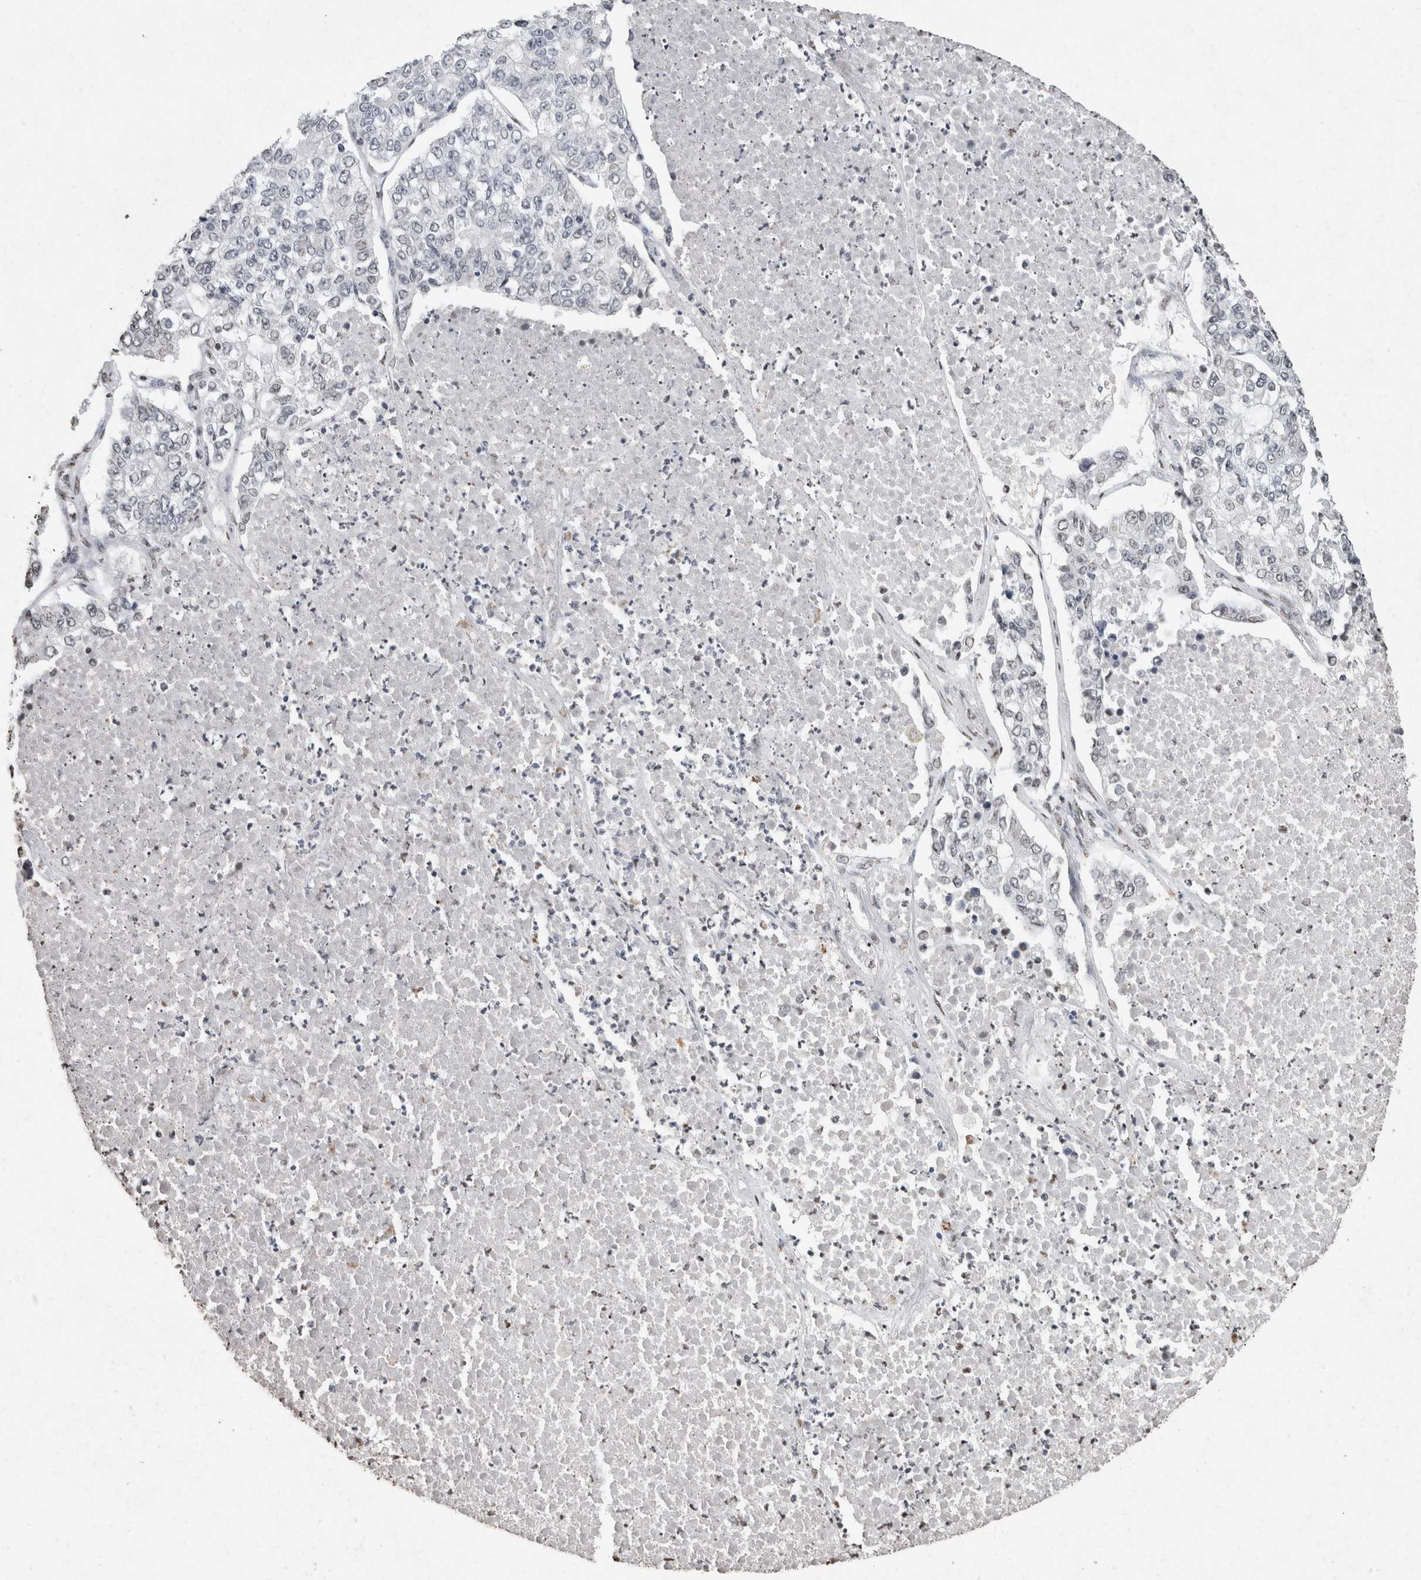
{"staining": {"intensity": "negative", "quantity": "none", "location": "none"}, "tissue": "lung cancer", "cell_type": "Tumor cells", "image_type": "cancer", "snomed": [{"axis": "morphology", "description": "Adenocarcinoma, NOS"}, {"axis": "topography", "description": "Lung"}], "caption": "Tumor cells are negative for protein expression in human lung adenocarcinoma.", "gene": "CNTN1", "patient": {"sex": "male", "age": 49}}